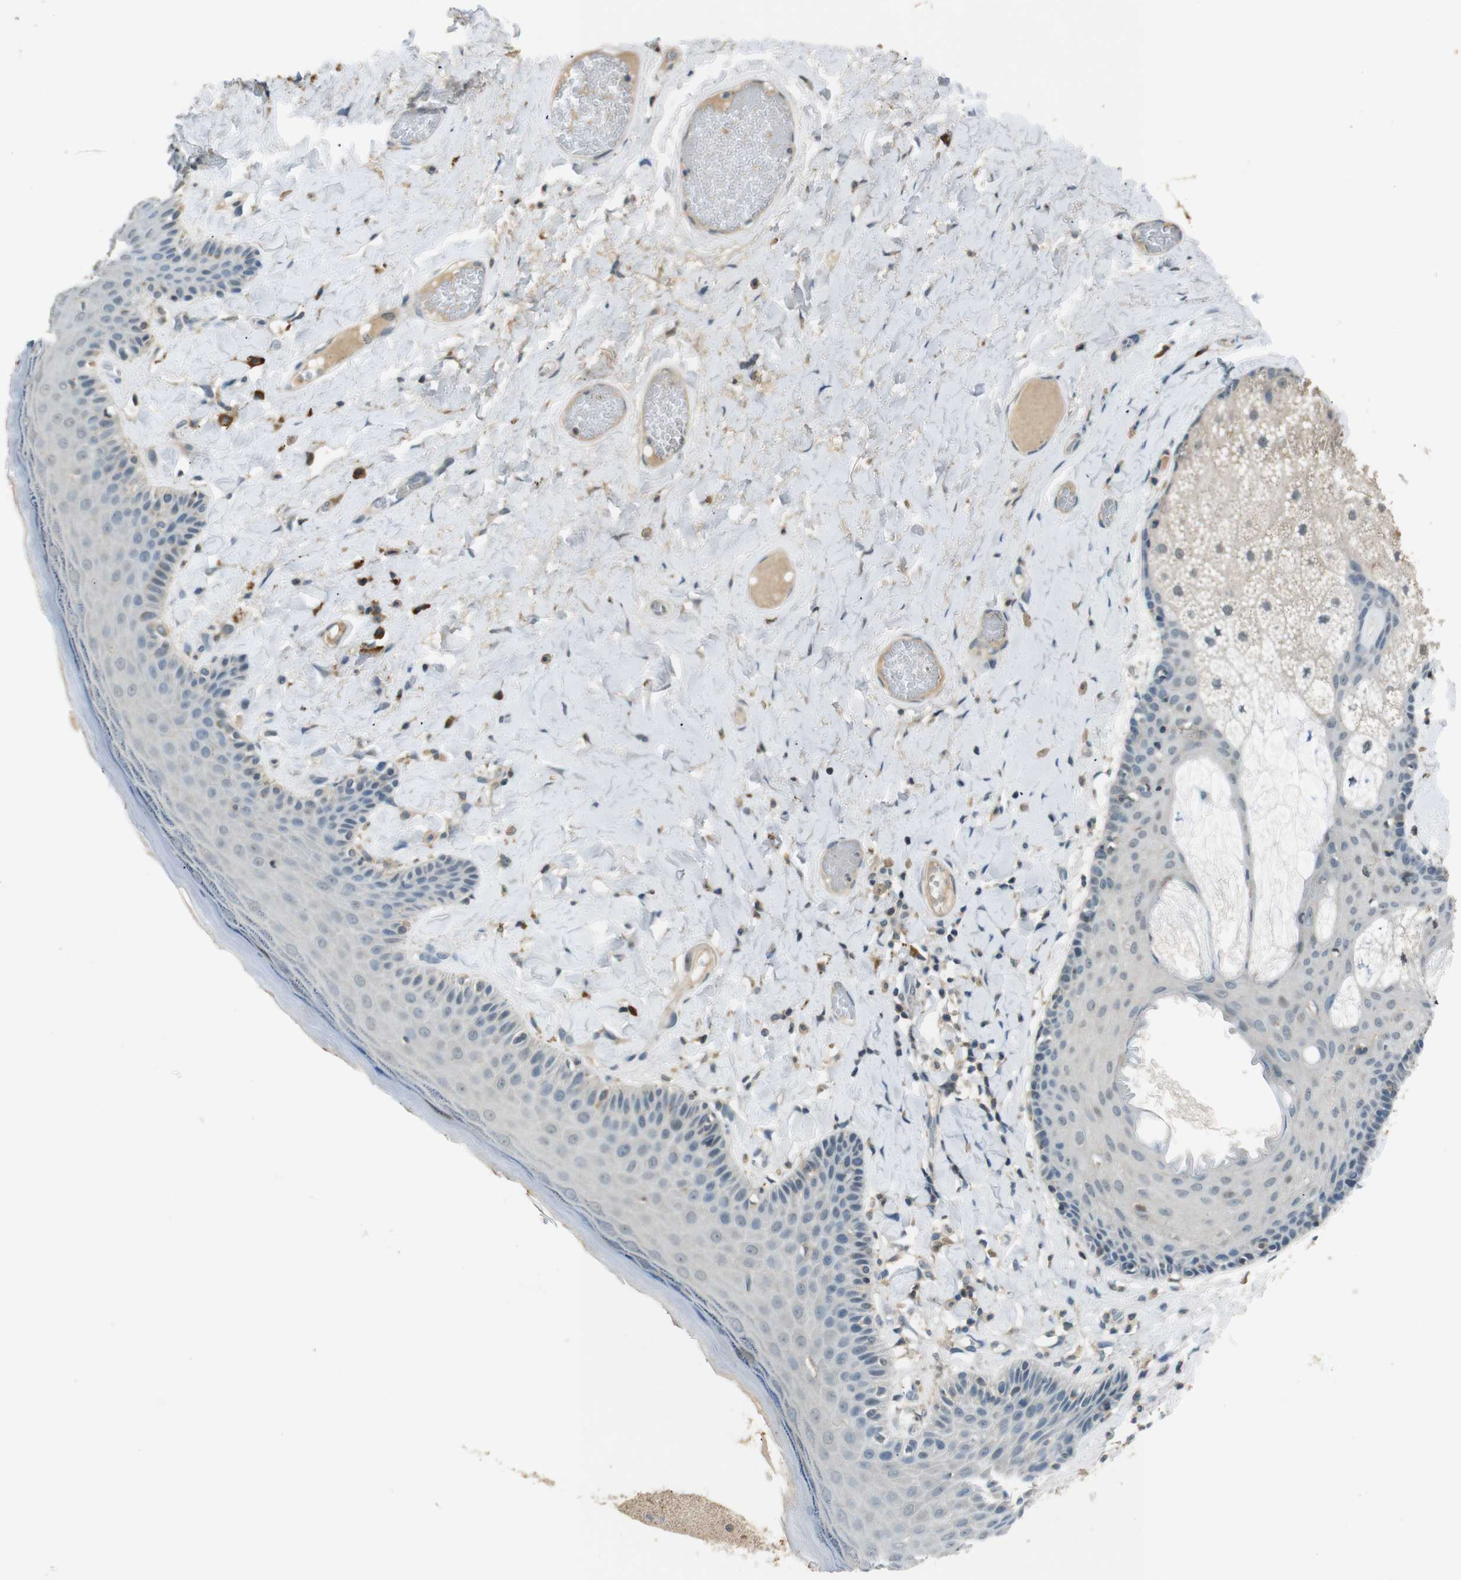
{"staining": {"intensity": "negative", "quantity": "none", "location": "none"}, "tissue": "skin", "cell_type": "Epidermal cells", "image_type": "normal", "snomed": [{"axis": "morphology", "description": "Normal tissue, NOS"}, {"axis": "topography", "description": "Anal"}], "caption": "Benign skin was stained to show a protein in brown. There is no significant positivity in epidermal cells. The staining is performed using DAB (3,3'-diaminobenzidine) brown chromogen with nuclei counter-stained in using hematoxylin.", "gene": "MAGI2", "patient": {"sex": "male", "age": 69}}